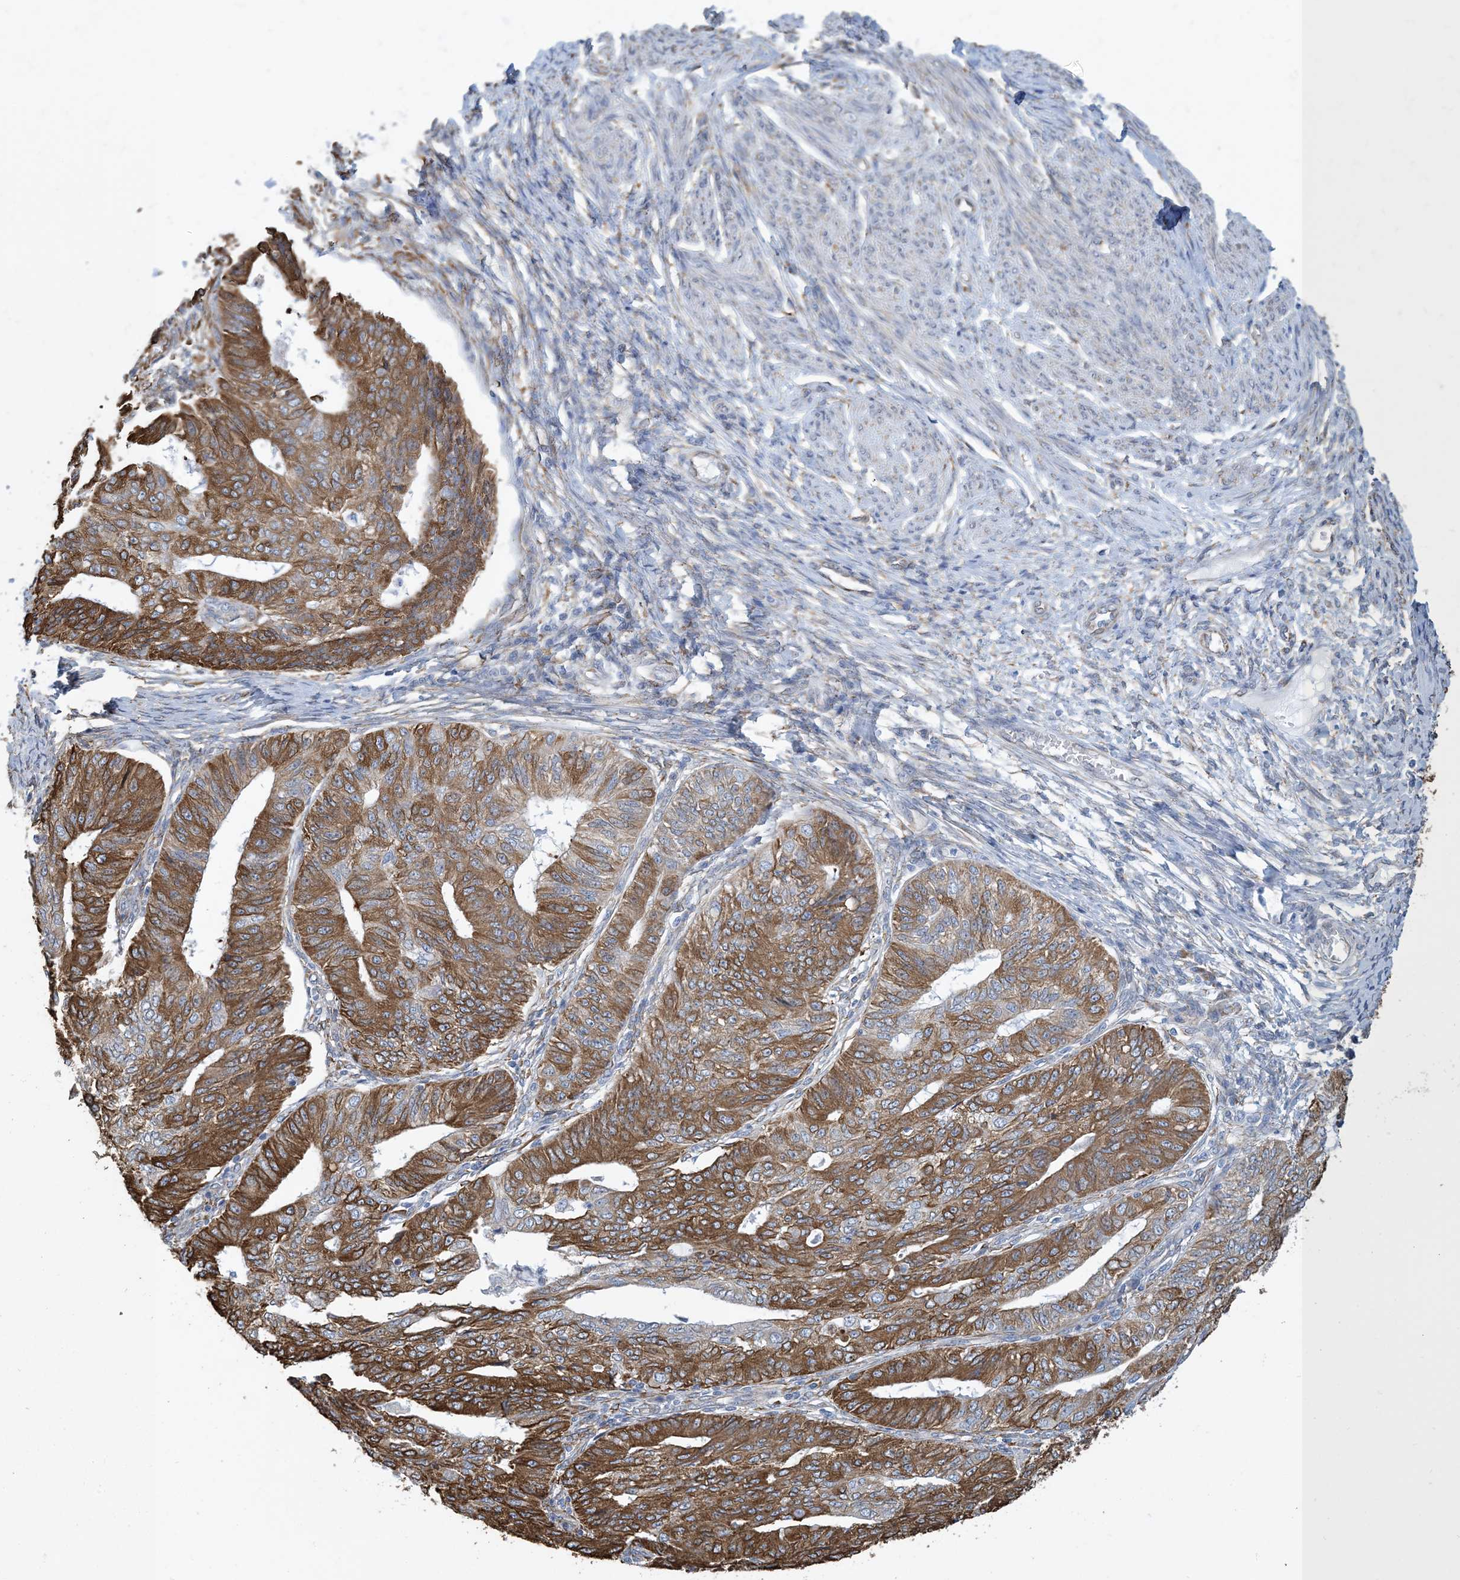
{"staining": {"intensity": "moderate", "quantity": ">75%", "location": "cytoplasmic/membranous"}, "tissue": "endometrial cancer", "cell_type": "Tumor cells", "image_type": "cancer", "snomed": [{"axis": "morphology", "description": "Adenocarcinoma, NOS"}, {"axis": "topography", "description": "Endometrium"}], "caption": "This image exhibits endometrial adenocarcinoma stained with immunohistochemistry to label a protein in brown. The cytoplasmic/membranous of tumor cells show moderate positivity for the protein. Nuclei are counter-stained blue.", "gene": "CCDC14", "patient": {"sex": "female", "age": 32}}